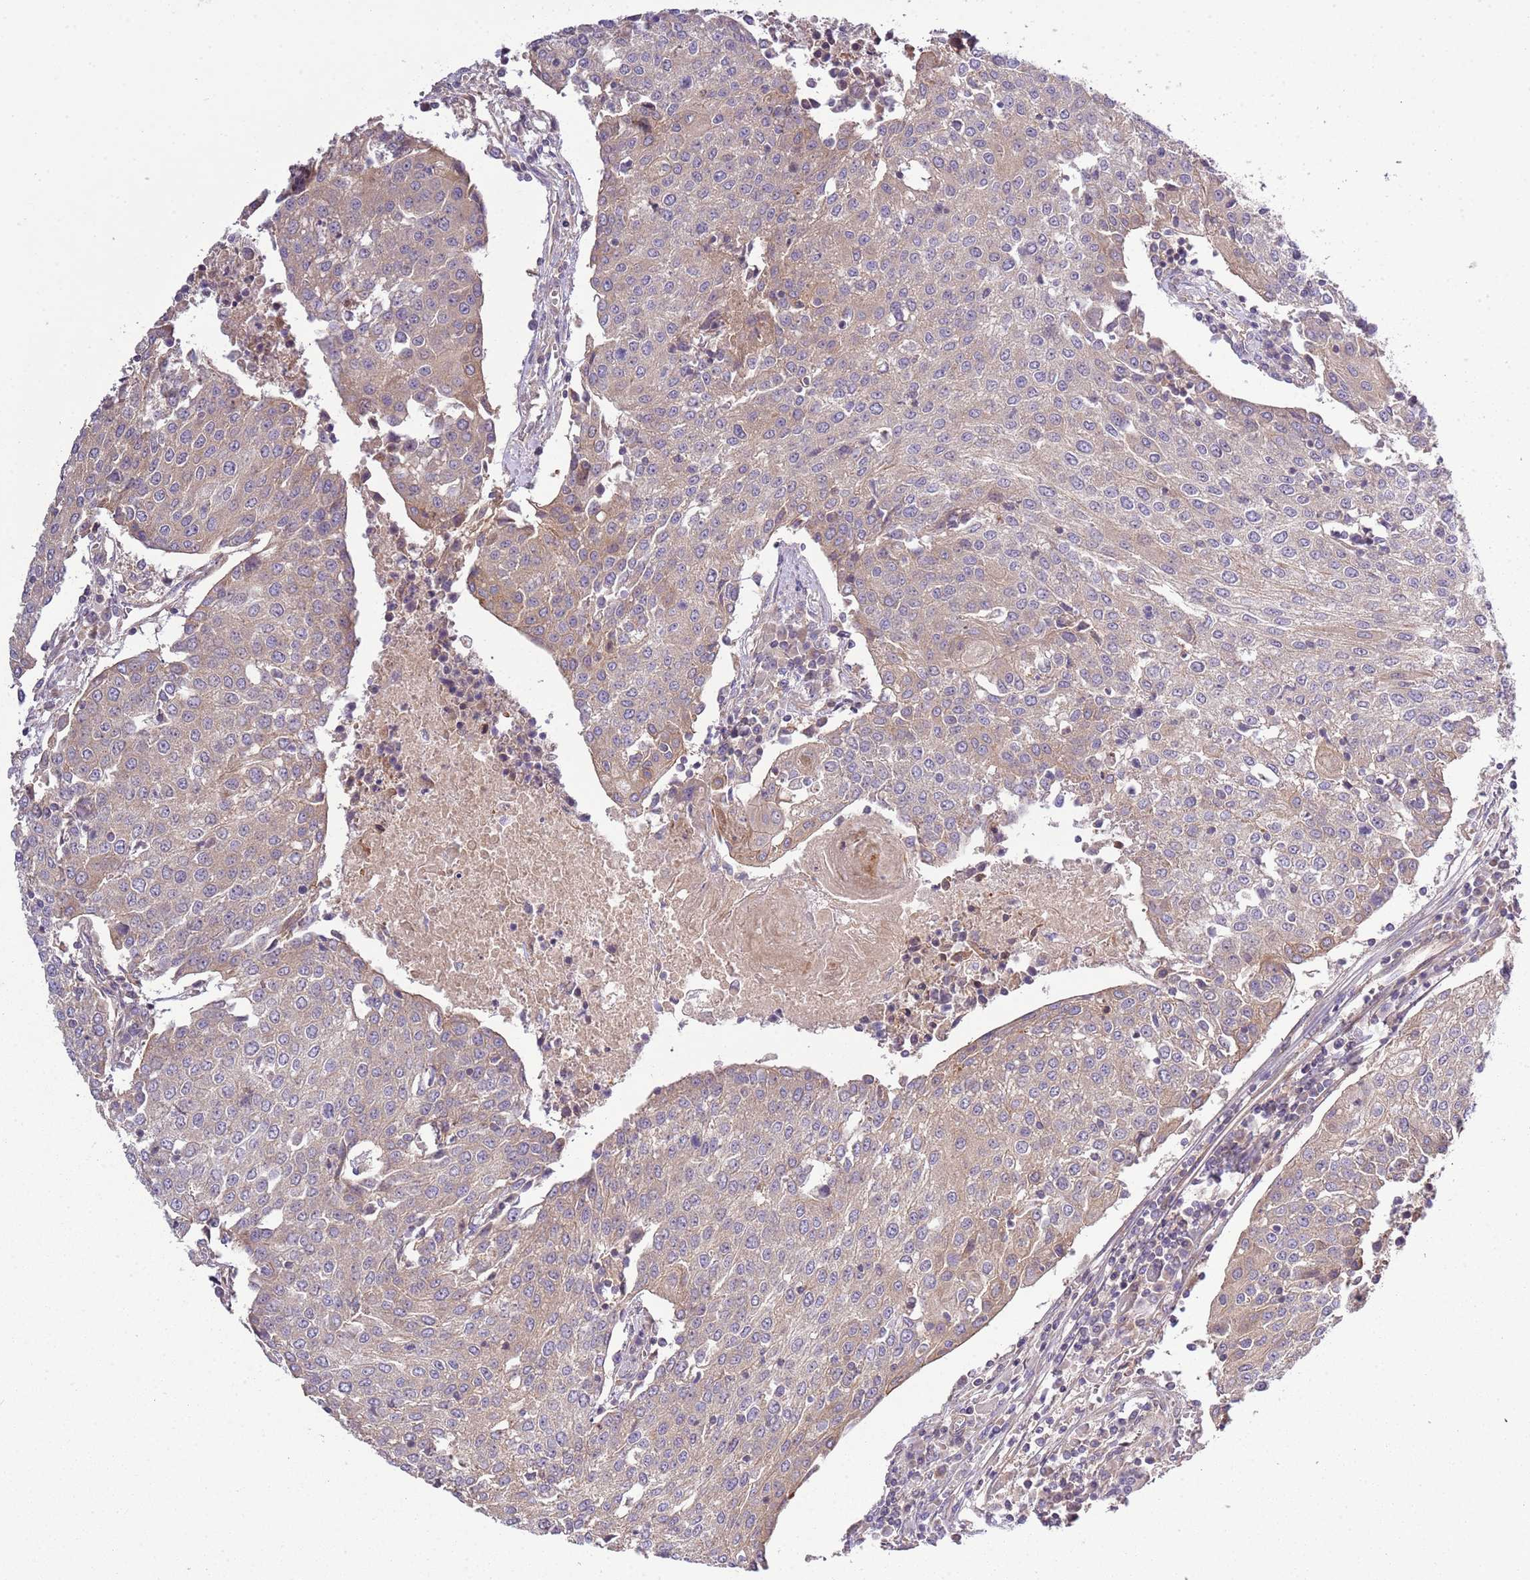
{"staining": {"intensity": "weak", "quantity": "<25%", "location": "cytoplasmic/membranous"}, "tissue": "urothelial cancer", "cell_type": "Tumor cells", "image_type": "cancer", "snomed": [{"axis": "morphology", "description": "Urothelial carcinoma, High grade"}, {"axis": "topography", "description": "Urinary bladder"}], "caption": "Tumor cells show no significant protein positivity in urothelial cancer.", "gene": "GNL1", "patient": {"sex": "female", "age": 85}}